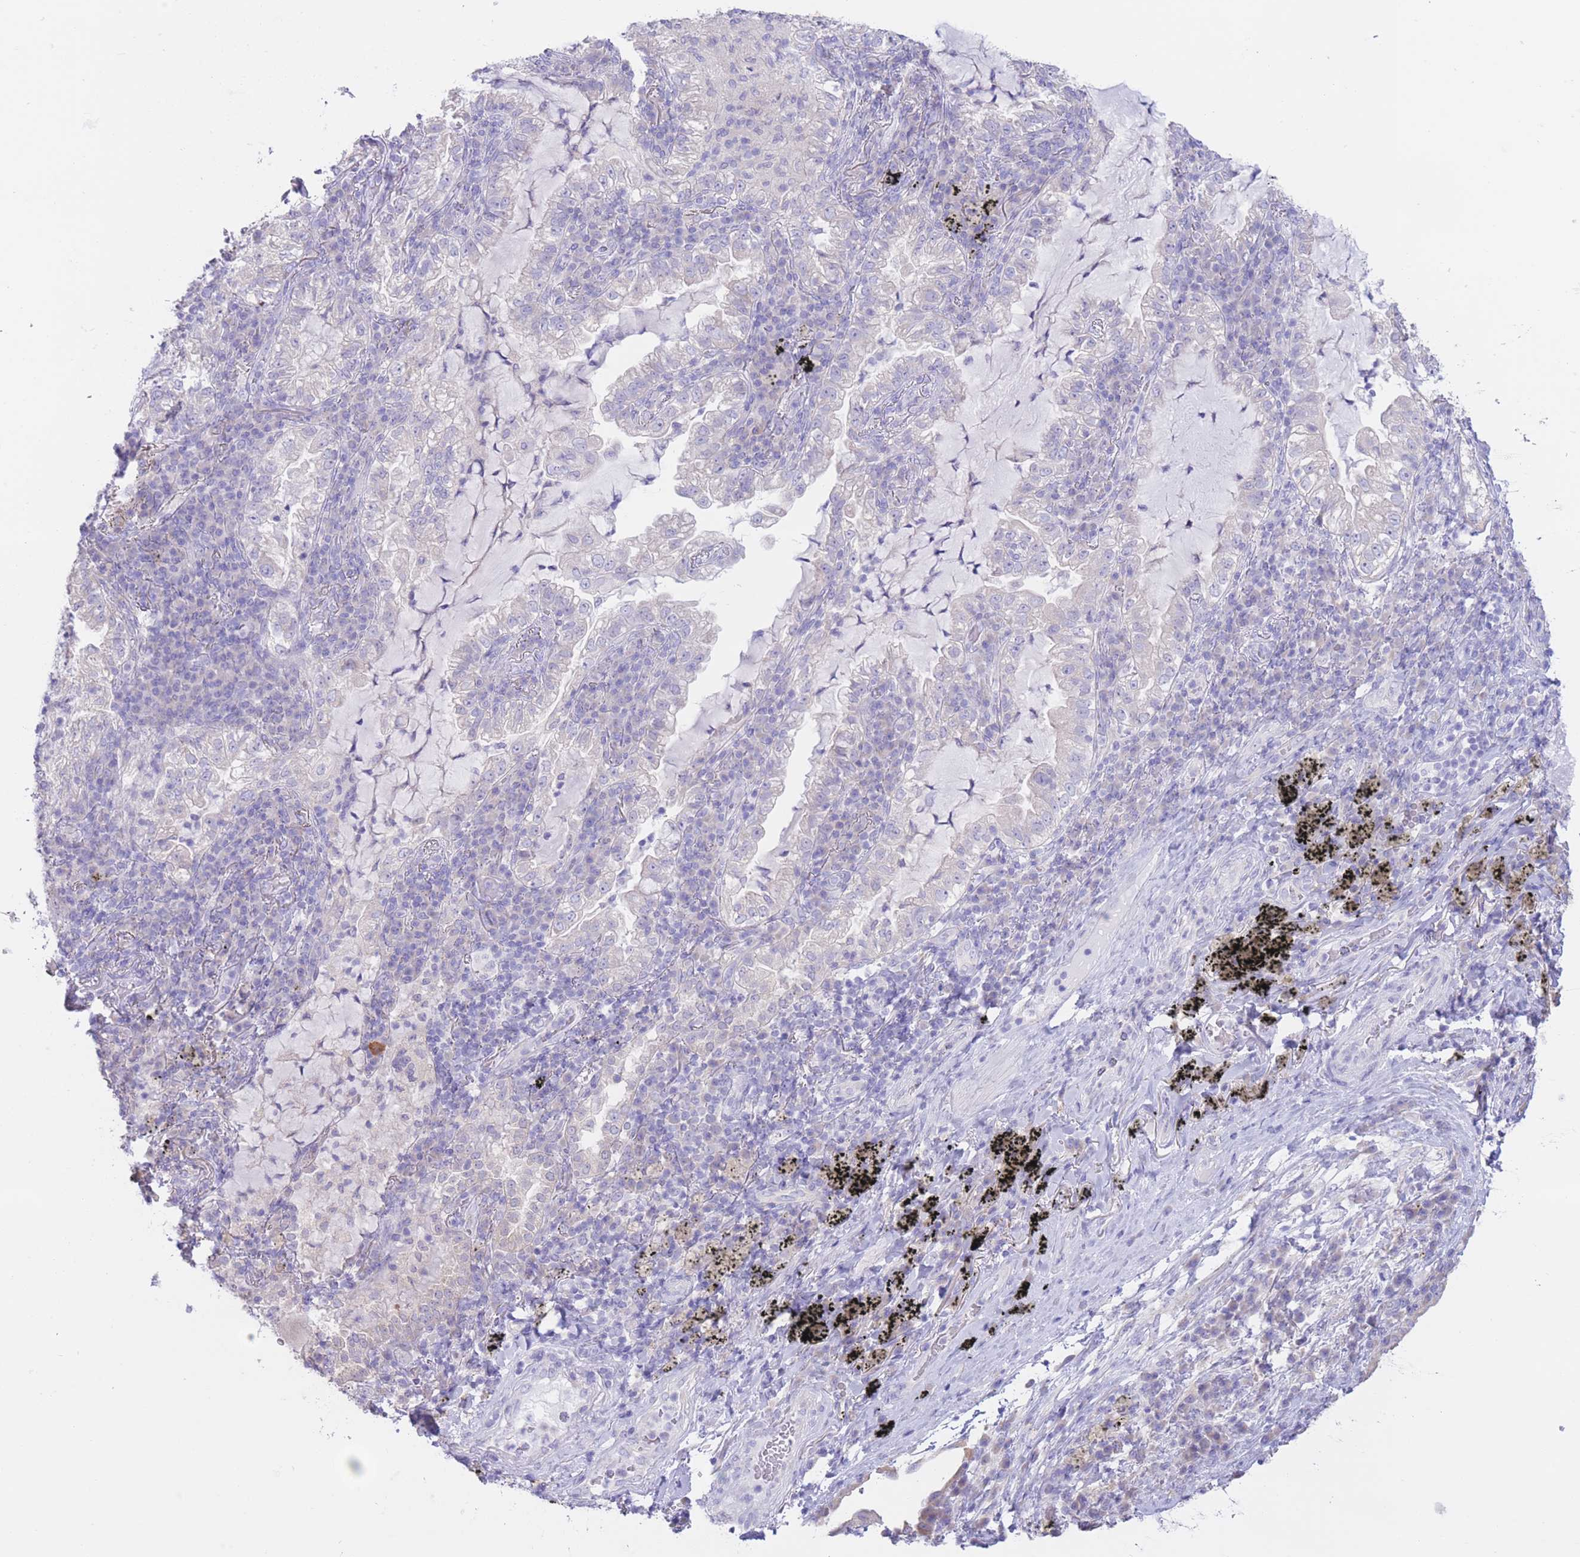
{"staining": {"intensity": "negative", "quantity": "none", "location": "none"}, "tissue": "lung cancer", "cell_type": "Tumor cells", "image_type": "cancer", "snomed": [{"axis": "morphology", "description": "Adenocarcinoma, NOS"}, {"axis": "topography", "description": "Lung"}], "caption": "Immunohistochemistry (IHC) micrograph of lung adenocarcinoma stained for a protein (brown), which exhibits no positivity in tumor cells.", "gene": "FAH", "patient": {"sex": "female", "age": 73}}